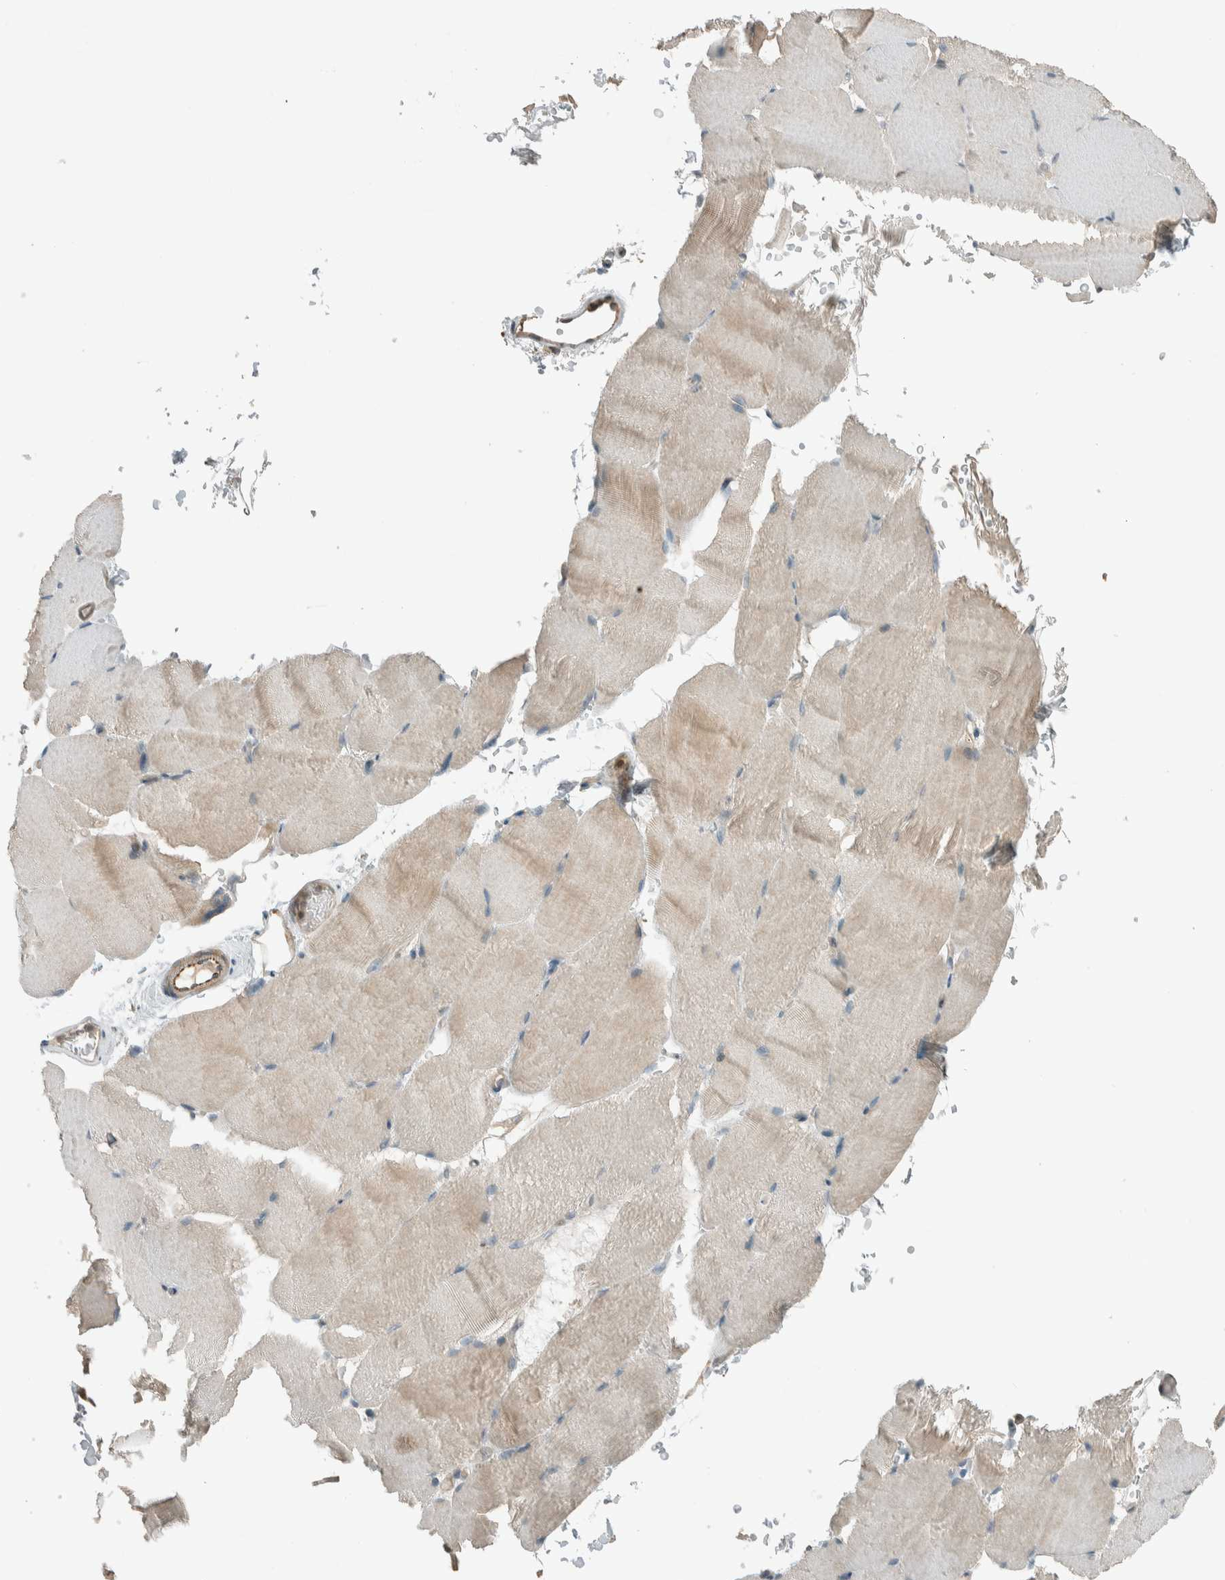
{"staining": {"intensity": "weak", "quantity": ">75%", "location": "cytoplasmic/membranous"}, "tissue": "skeletal muscle", "cell_type": "Myocytes", "image_type": "normal", "snomed": [{"axis": "morphology", "description": "Normal tissue, NOS"}, {"axis": "topography", "description": "Skeletal muscle"}, {"axis": "topography", "description": "Parathyroid gland"}], "caption": "Weak cytoplasmic/membranous protein positivity is identified in about >75% of myocytes in skeletal muscle. The staining was performed using DAB (3,3'-diaminobenzidine) to visualize the protein expression in brown, while the nuclei were stained in blue with hematoxylin (Magnification: 20x).", "gene": "SEL1L", "patient": {"sex": "female", "age": 37}}